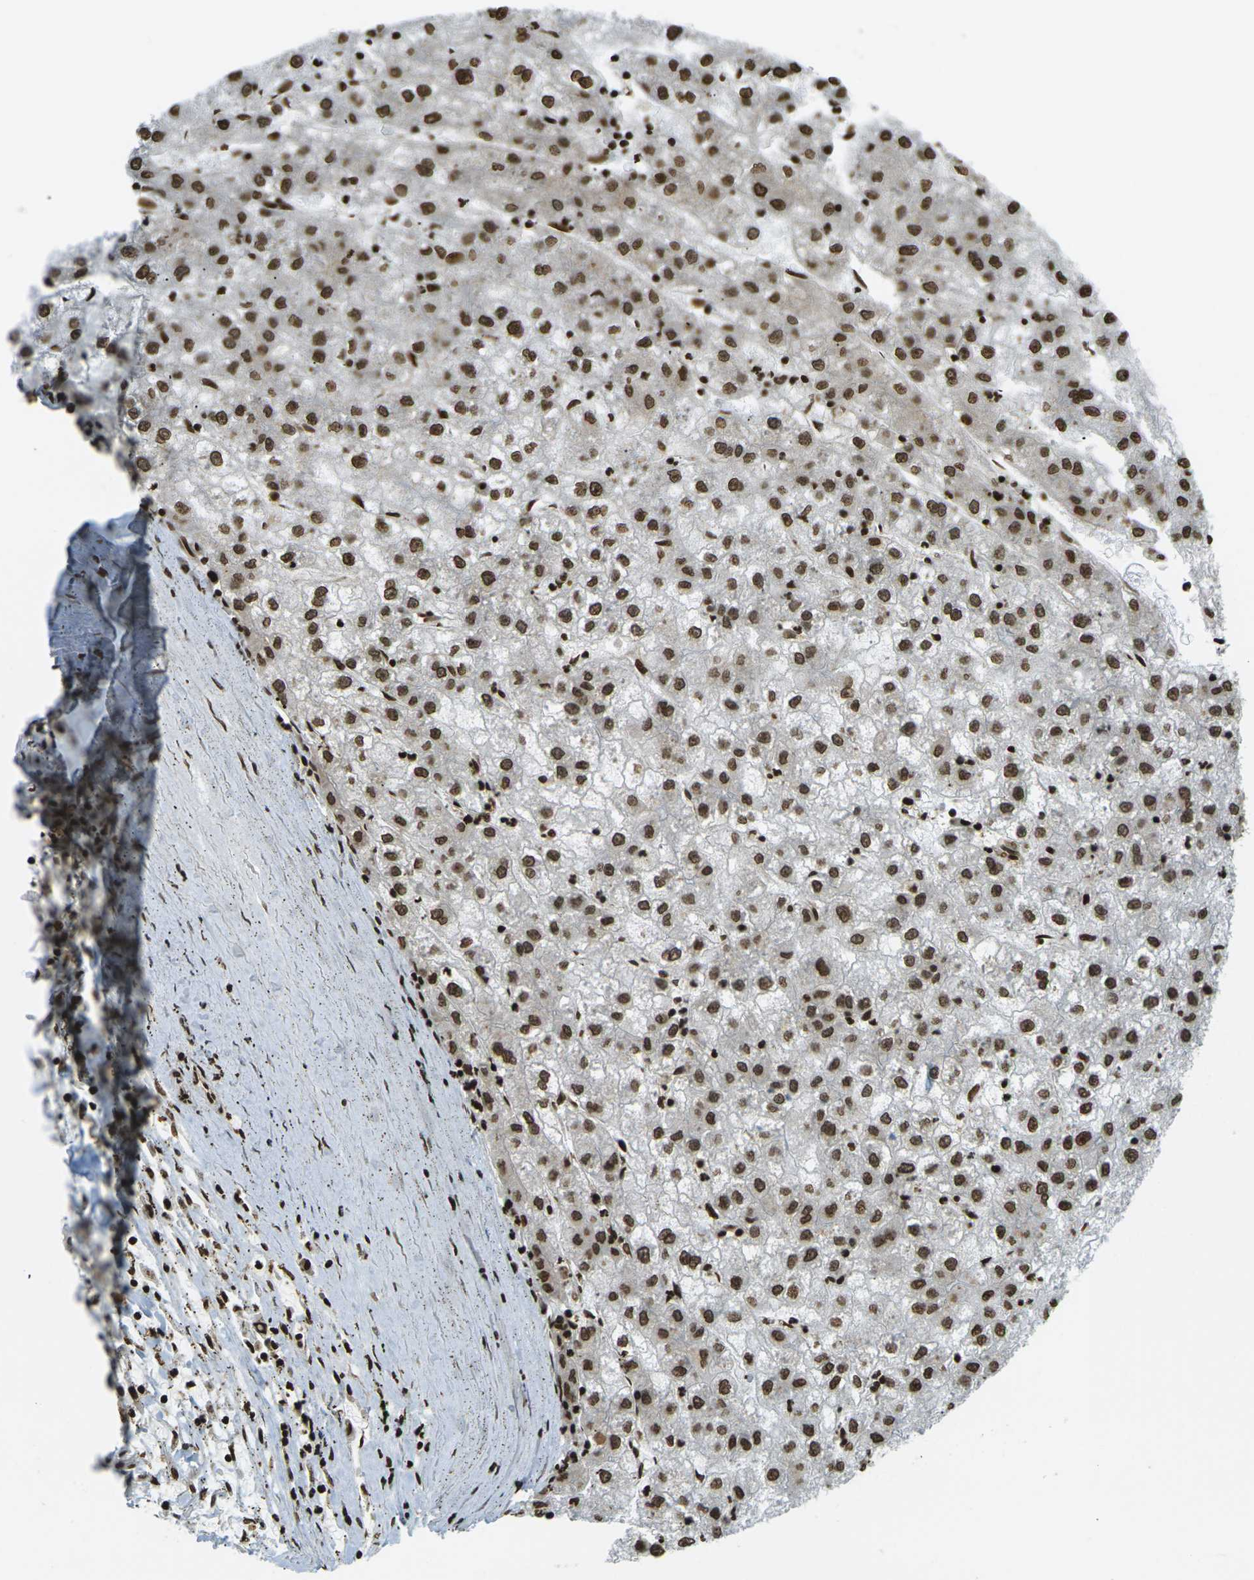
{"staining": {"intensity": "moderate", "quantity": ">75%", "location": "nuclear"}, "tissue": "liver cancer", "cell_type": "Tumor cells", "image_type": "cancer", "snomed": [{"axis": "morphology", "description": "Carcinoma, Hepatocellular, NOS"}, {"axis": "topography", "description": "Liver"}], "caption": "Immunohistochemistry (IHC) (DAB (3,3'-diaminobenzidine)) staining of human liver cancer (hepatocellular carcinoma) demonstrates moderate nuclear protein staining in about >75% of tumor cells. (IHC, brightfield microscopy, high magnification).", "gene": "RUVBL2", "patient": {"sex": "male", "age": 72}}